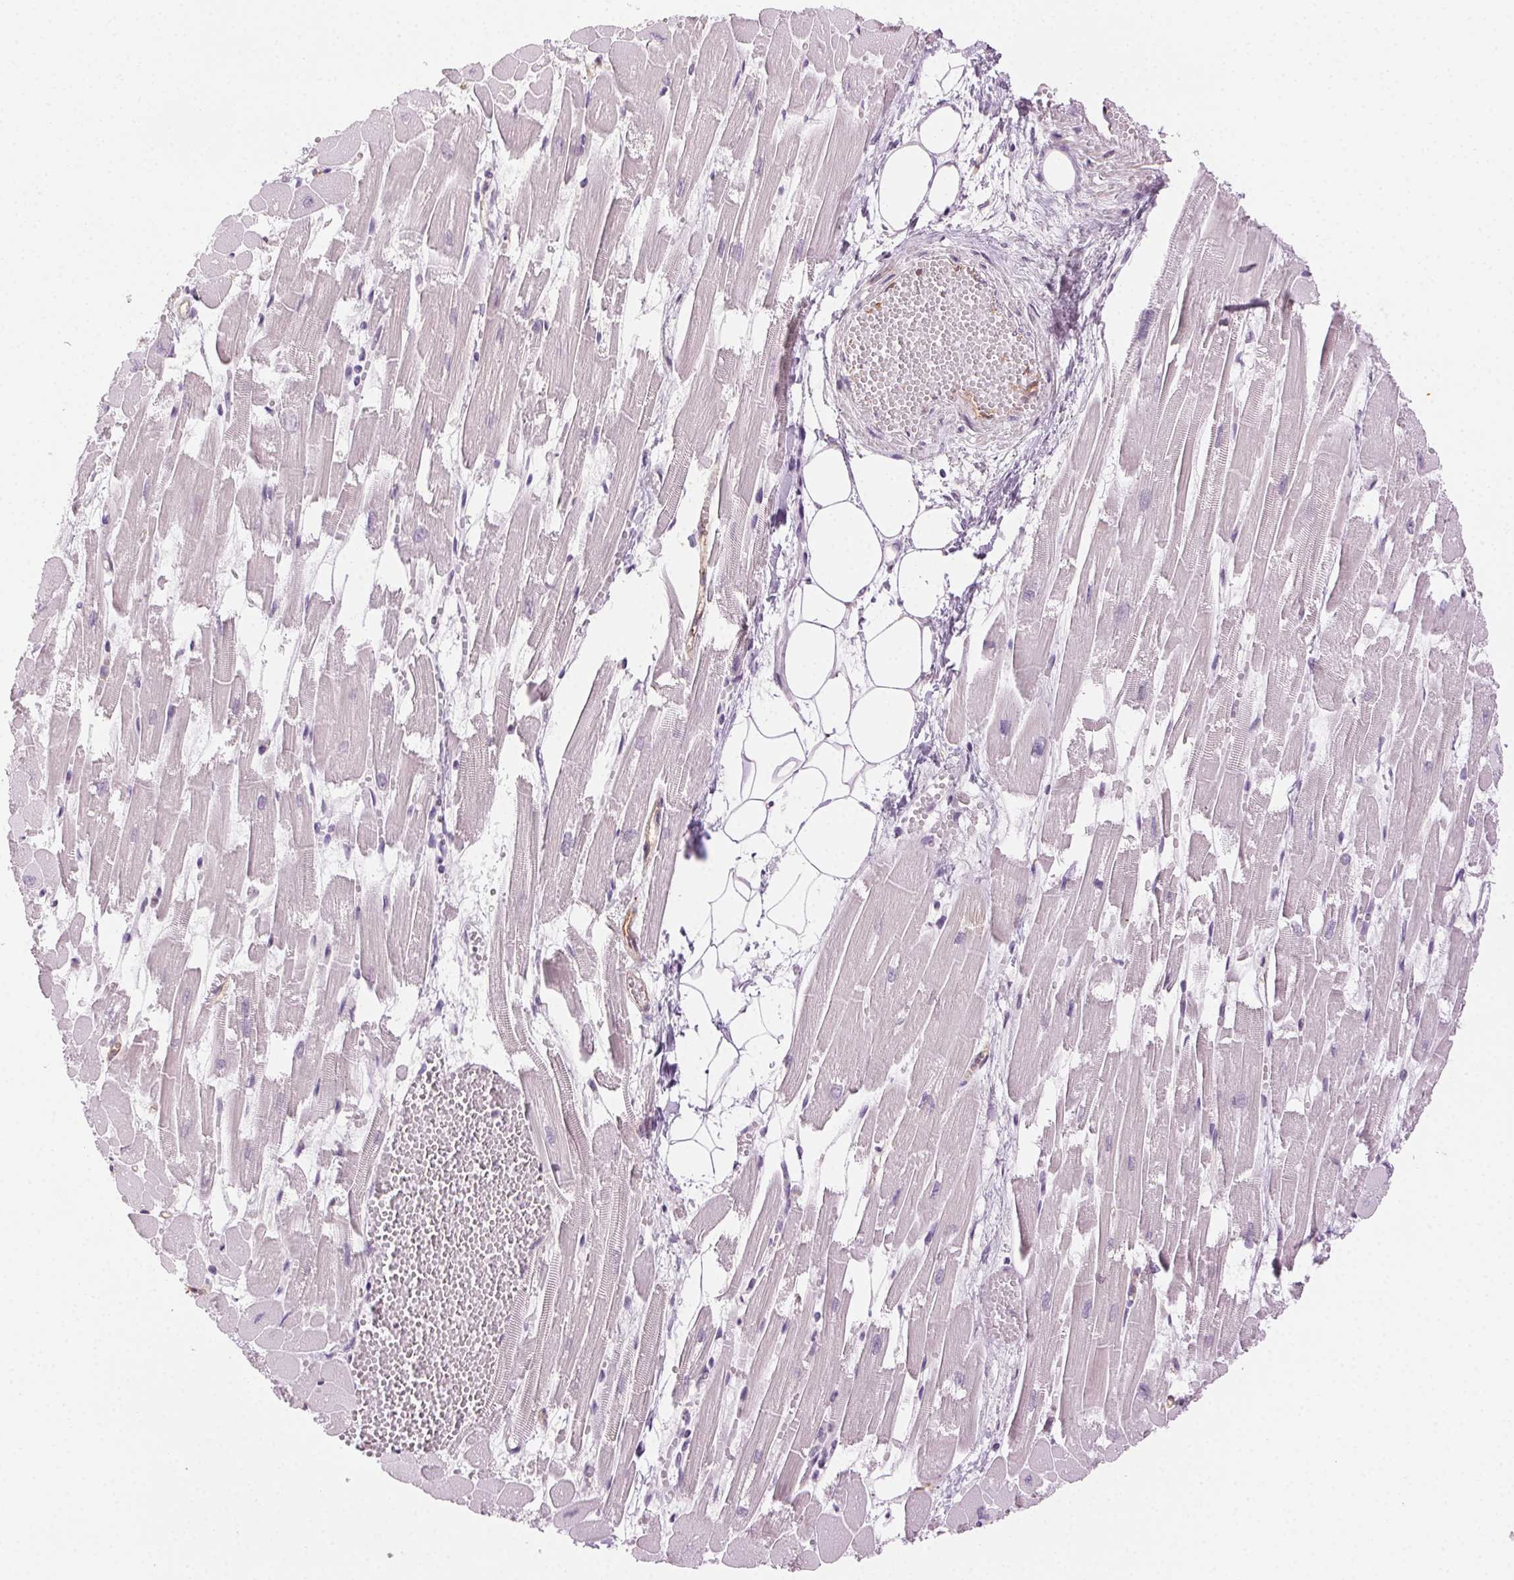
{"staining": {"intensity": "negative", "quantity": "none", "location": "none"}, "tissue": "heart muscle", "cell_type": "Cardiomyocytes", "image_type": "normal", "snomed": [{"axis": "morphology", "description": "Normal tissue, NOS"}, {"axis": "topography", "description": "Heart"}], "caption": "This image is of normal heart muscle stained with IHC to label a protein in brown with the nuclei are counter-stained blue. There is no positivity in cardiomyocytes.", "gene": "AIF1L", "patient": {"sex": "female", "age": 52}}